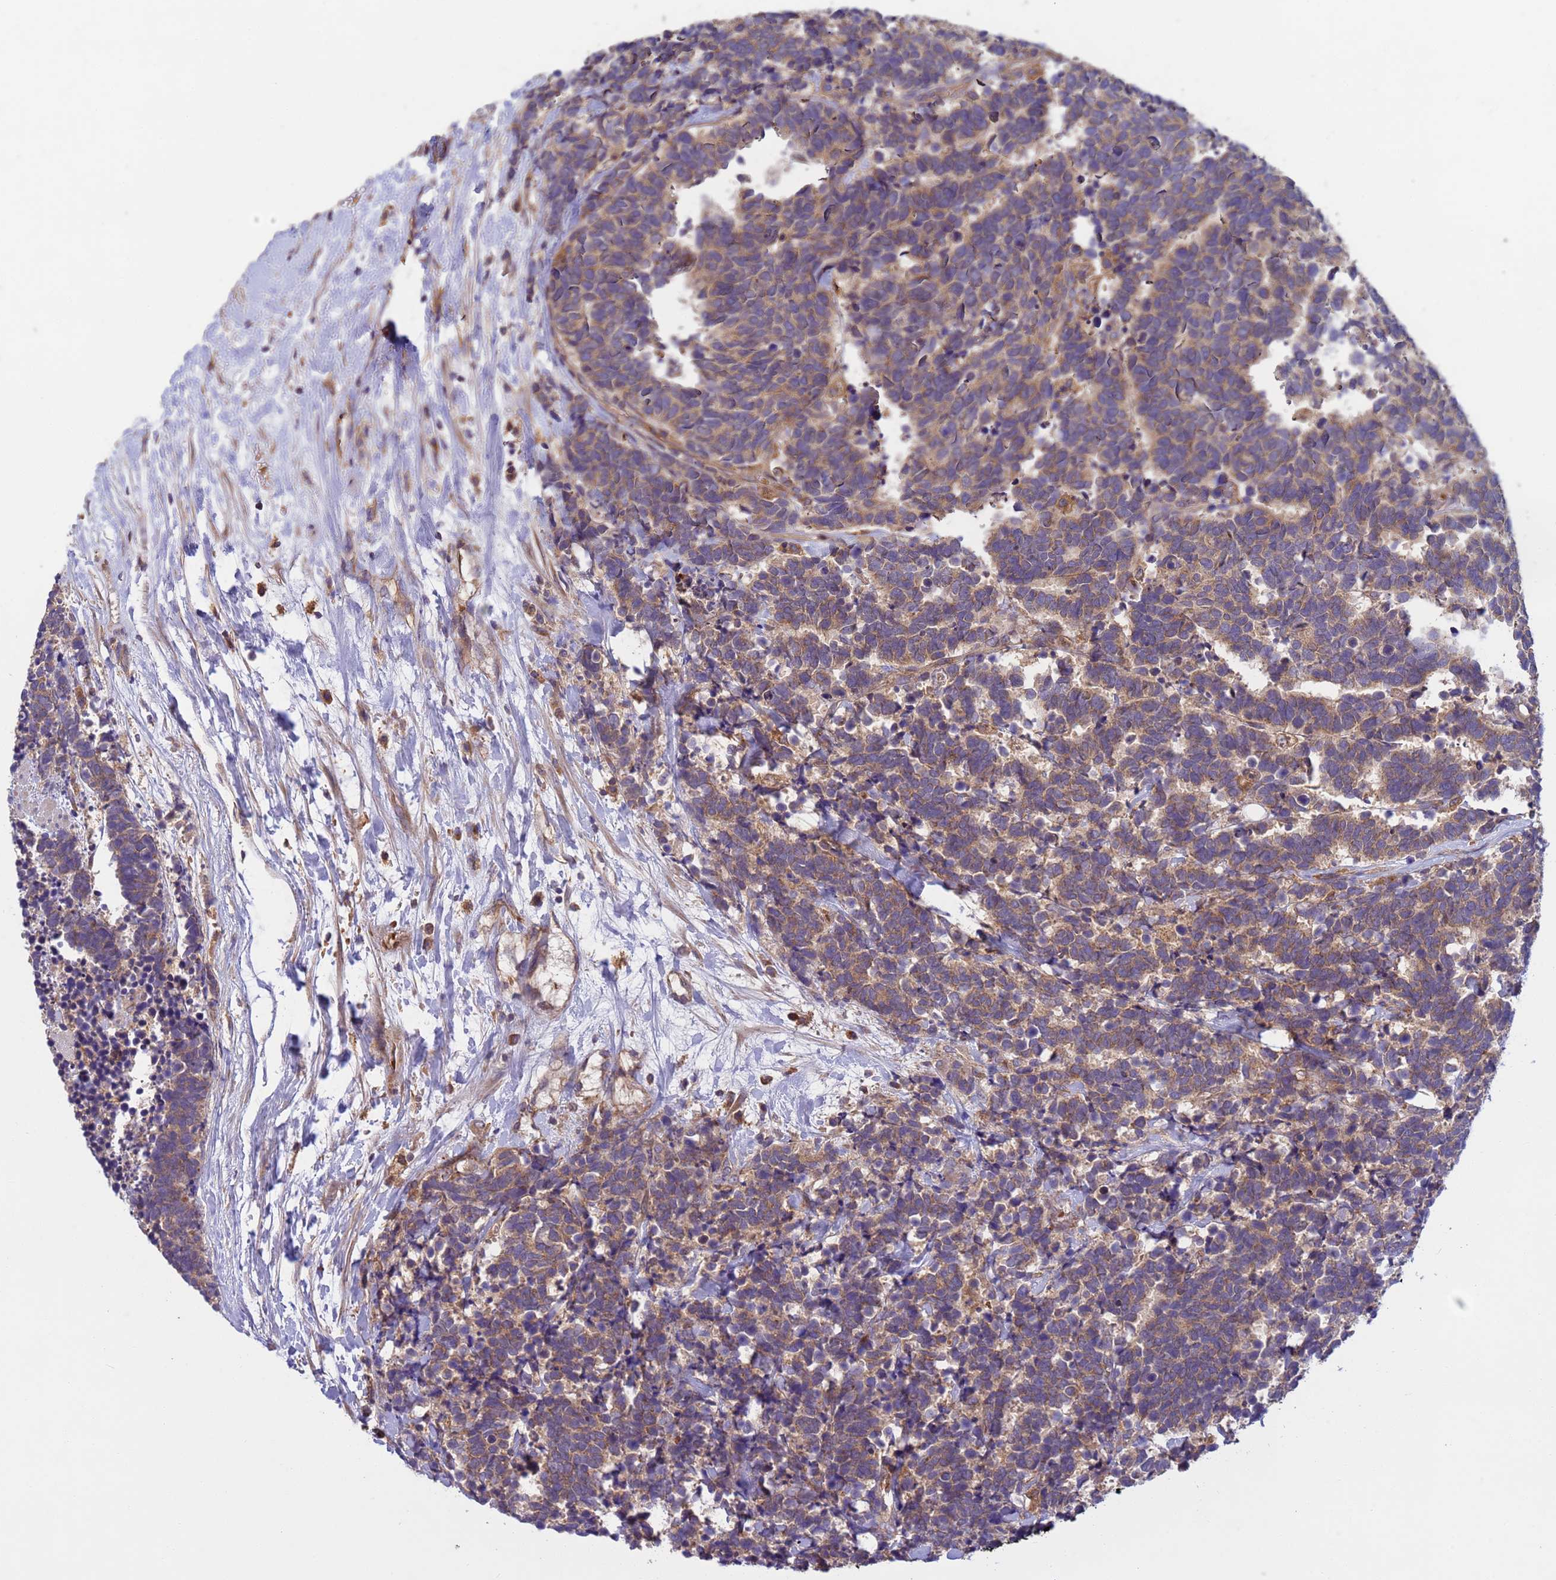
{"staining": {"intensity": "weak", "quantity": ">75%", "location": "cytoplasmic/membranous"}, "tissue": "carcinoid", "cell_type": "Tumor cells", "image_type": "cancer", "snomed": [{"axis": "morphology", "description": "Carcinoma, NOS"}, {"axis": "morphology", "description": "Carcinoid, malignant, NOS"}, {"axis": "topography", "description": "Prostate"}], "caption": "High-magnification brightfield microscopy of malignant carcinoid stained with DAB (3,3'-diaminobenzidine) (brown) and counterstained with hematoxylin (blue). tumor cells exhibit weak cytoplasmic/membranous positivity is seen in approximately>75% of cells.", "gene": "RAB10", "patient": {"sex": "male", "age": 57}}